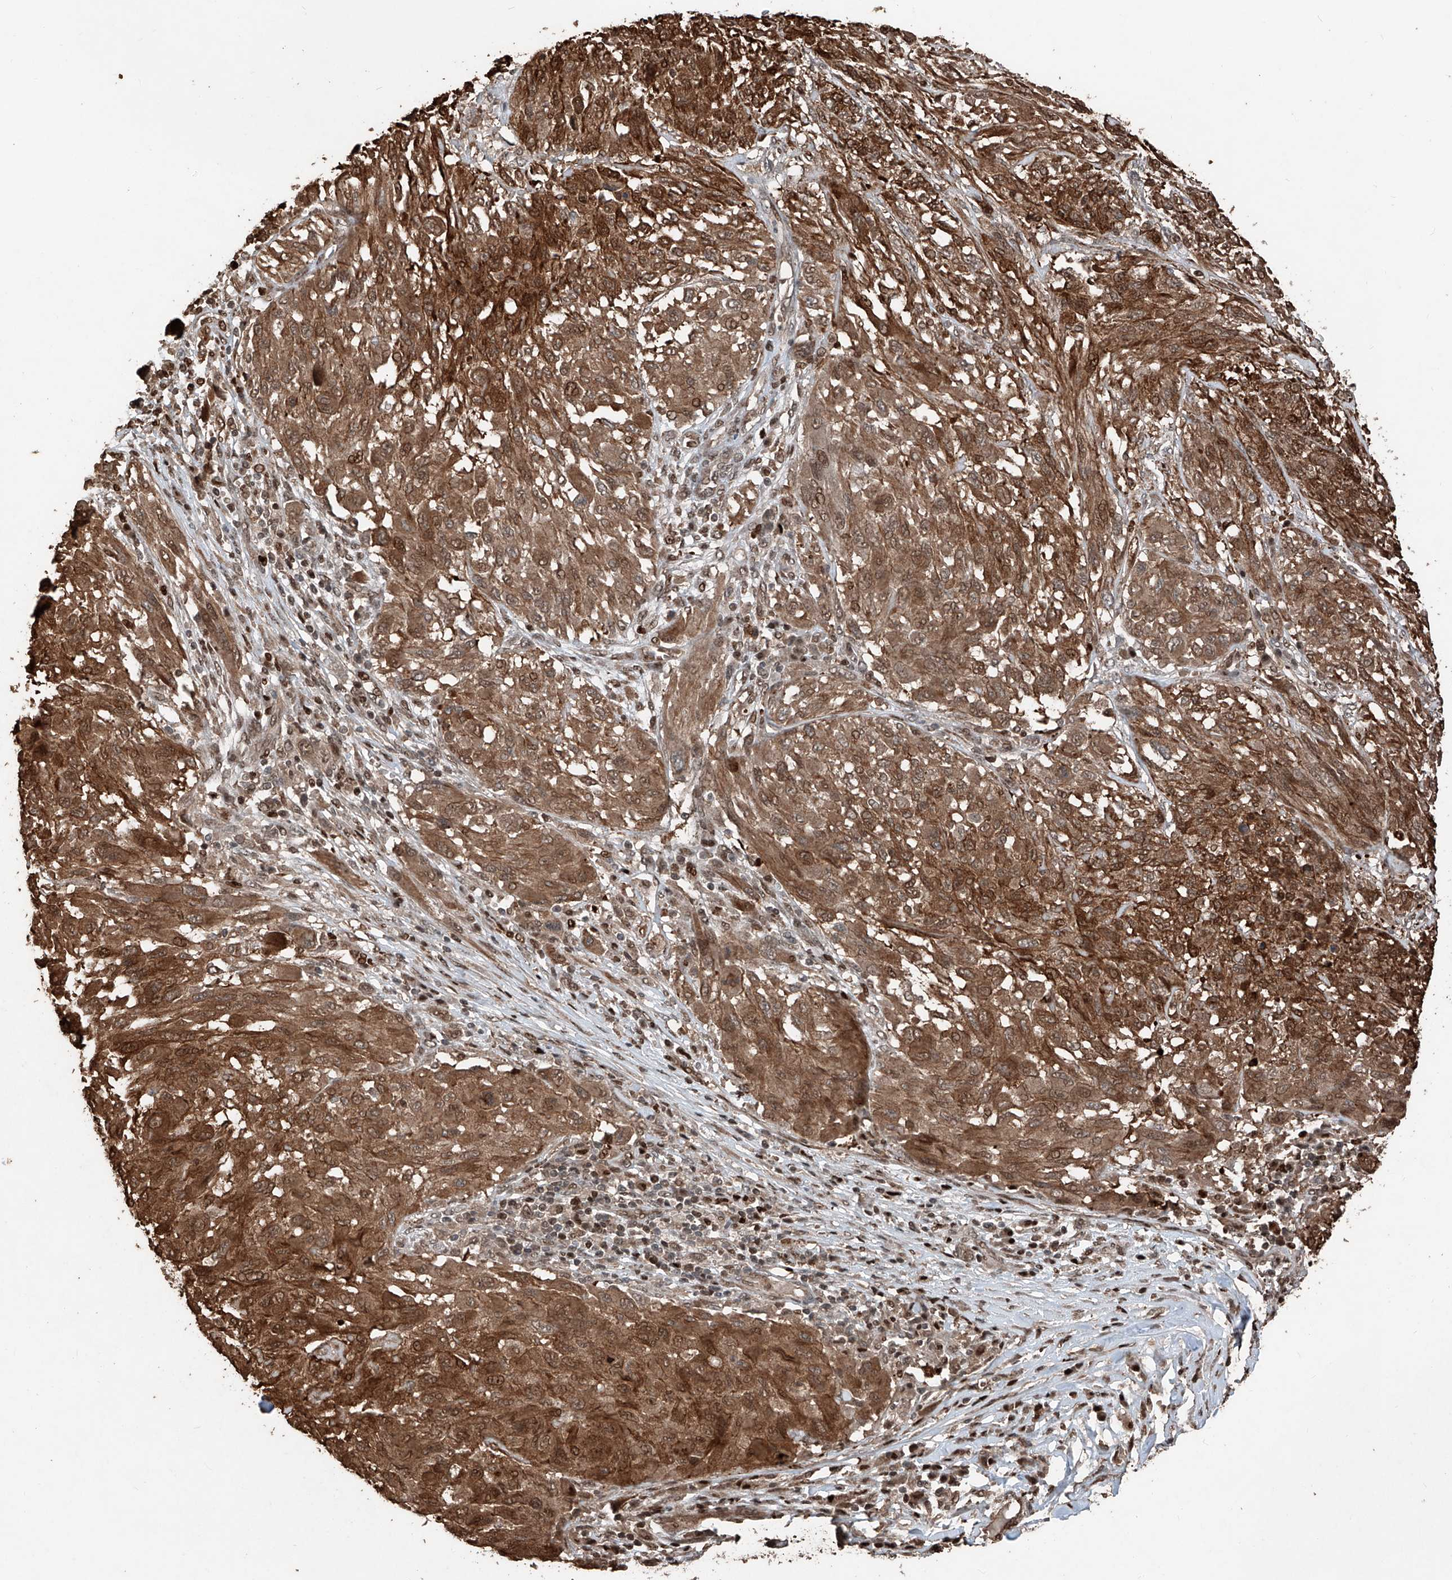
{"staining": {"intensity": "moderate", "quantity": ">75%", "location": "cytoplasmic/membranous,nuclear"}, "tissue": "melanoma", "cell_type": "Tumor cells", "image_type": "cancer", "snomed": [{"axis": "morphology", "description": "Malignant melanoma, NOS"}, {"axis": "topography", "description": "Skin"}], "caption": "Melanoma stained with DAB (3,3'-diaminobenzidine) immunohistochemistry demonstrates medium levels of moderate cytoplasmic/membranous and nuclear positivity in approximately >75% of tumor cells. The staining is performed using DAB (3,3'-diaminobenzidine) brown chromogen to label protein expression. The nuclei are counter-stained blue using hematoxylin.", "gene": "RMND1", "patient": {"sex": "female", "age": 91}}